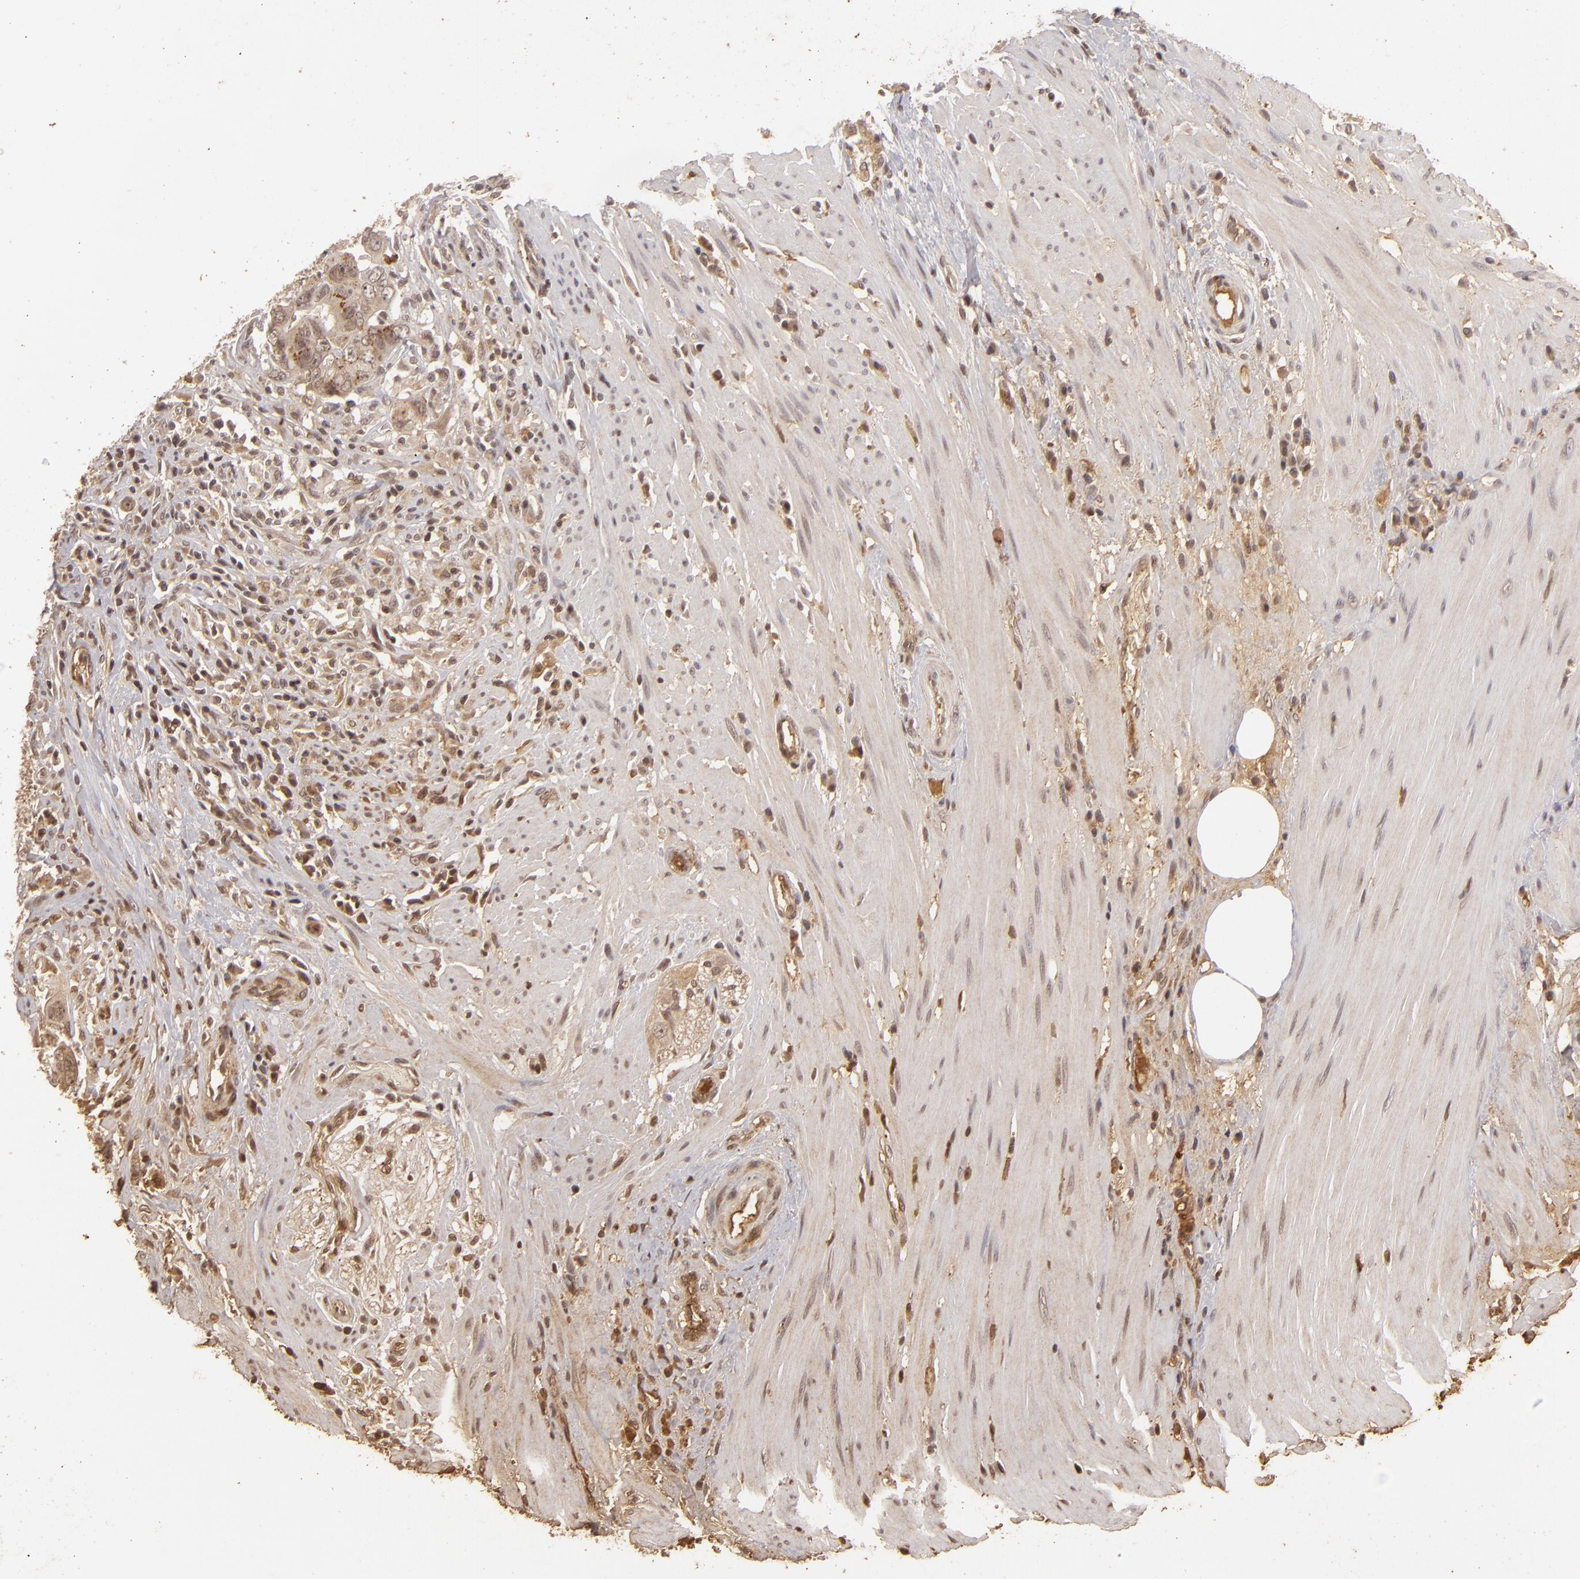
{"staining": {"intensity": "moderate", "quantity": ">75%", "location": "cytoplasmic/membranous"}, "tissue": "colorectal cancer", "cell_type": "Tumor cells", "image_type": "cancer", "snomed": [{"axis": "morphology", "description": "Adenocarcinoma, NOS"}, {"axis": "topography", "description": "Rectum"}], "caption": "Protein analysis of adenocarcinoma (colorectal) tissue demonstrates moderate cytoplasmic/membranous positivity in about >75% of tumor cells. Immunohistochemistry (ihc) stains the protein of interest in brown and the nuclei are stained blue.", "gene": "DFFA", "patient": {"sex": "male", "age": 53}}